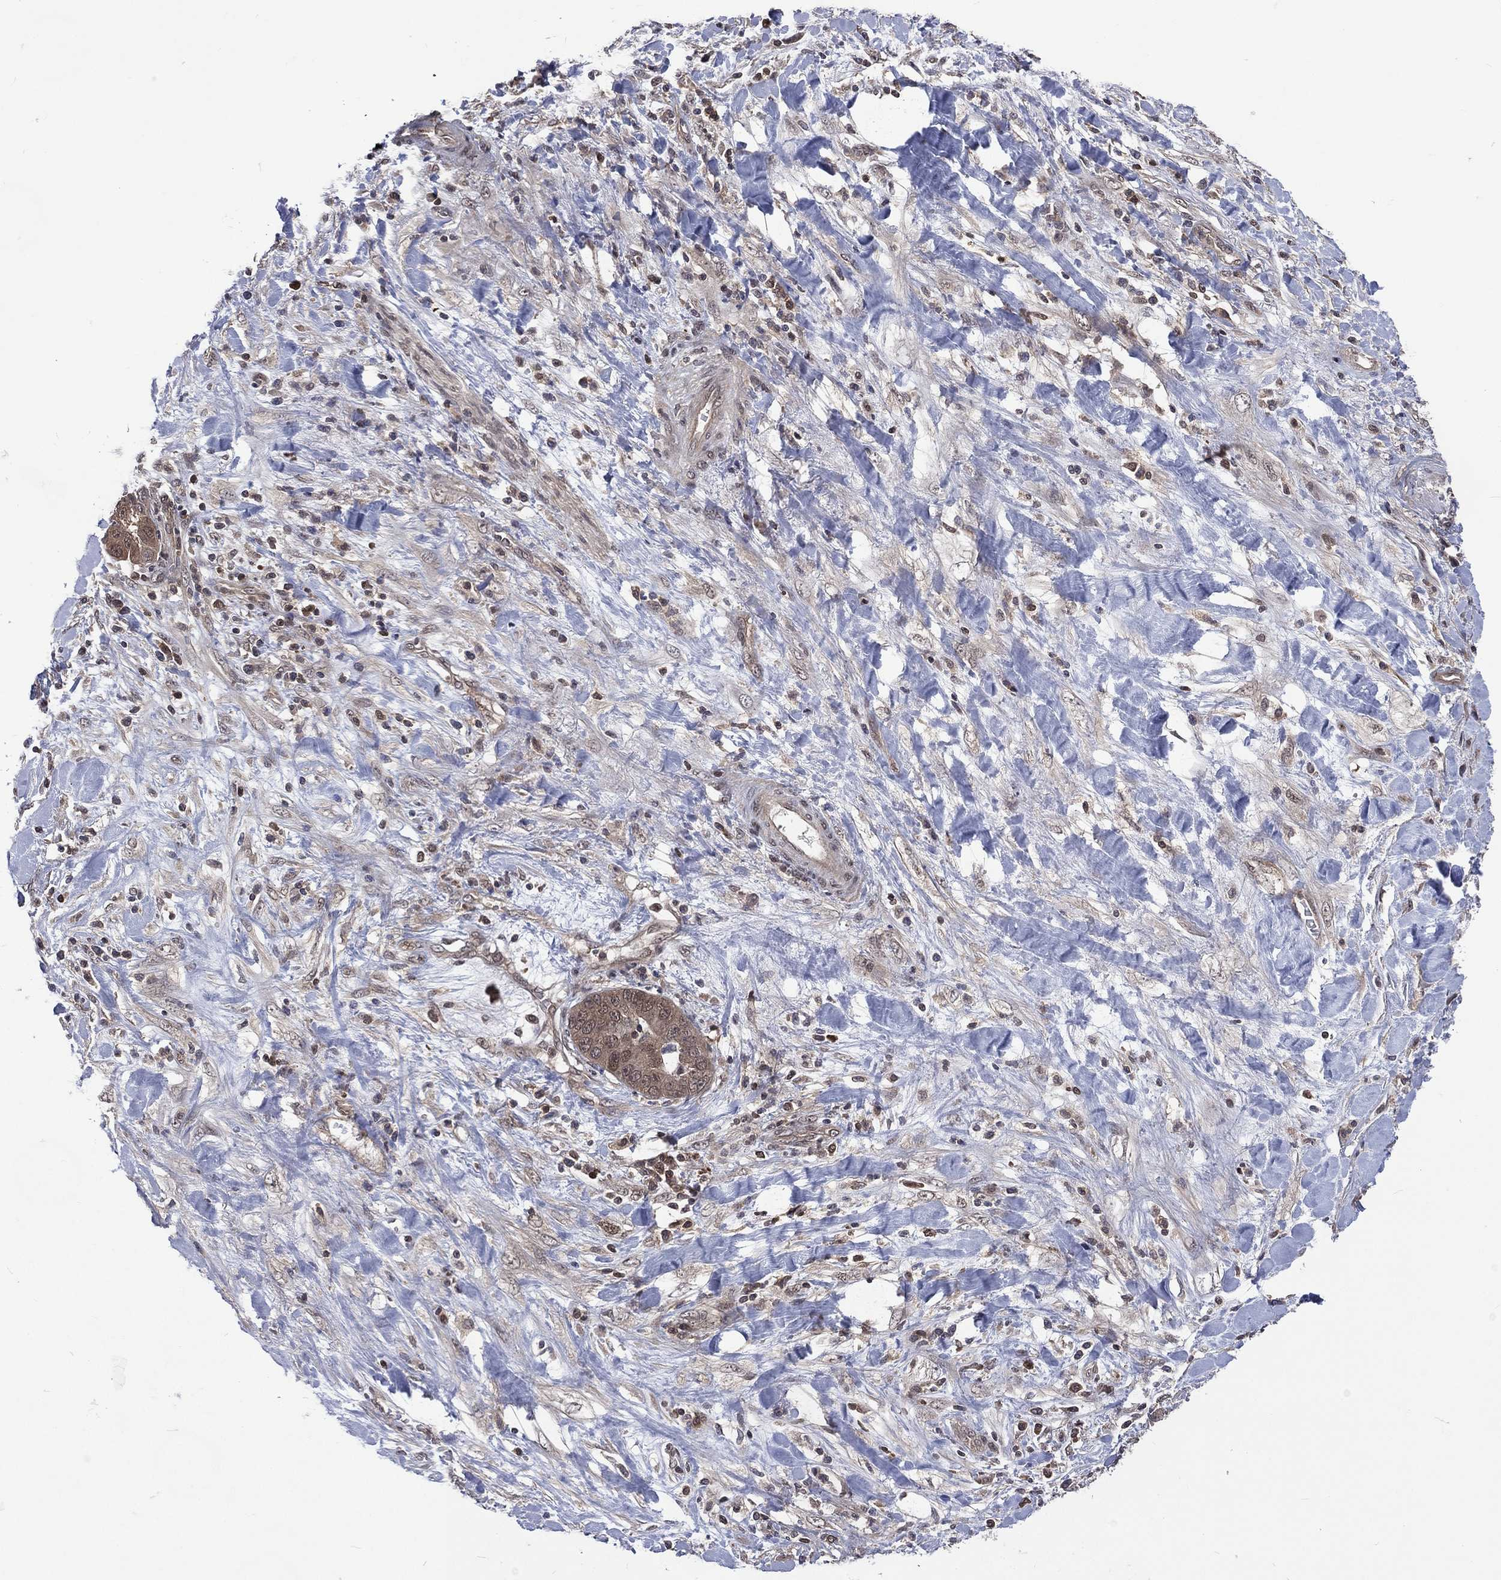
{"staining": {"intensity": "weak", "quantity": "25%-75%", "location": "cytoplasmic/membranous"}, "tissue": "liver cancer", "cell_type": "Tumor cells", "image_type": "cancer", "snomed": [{"axis": "morphology", "description": "Cholangiocarcinoma"}, {"axis": "topography", "description": "Liver"}], "caption": "A micrograph of human liver cancer (cholangiocarcinoma) stained for a protein reveals weak cytoplasmic/membranous brown staining in tumor cells. (Stains: DAB in brown, nuclei in blue, Microscopy: brightfield microscopy at high magnification).", "gene": "MTAP", "patient": {"sex": "female", "age": 52}}